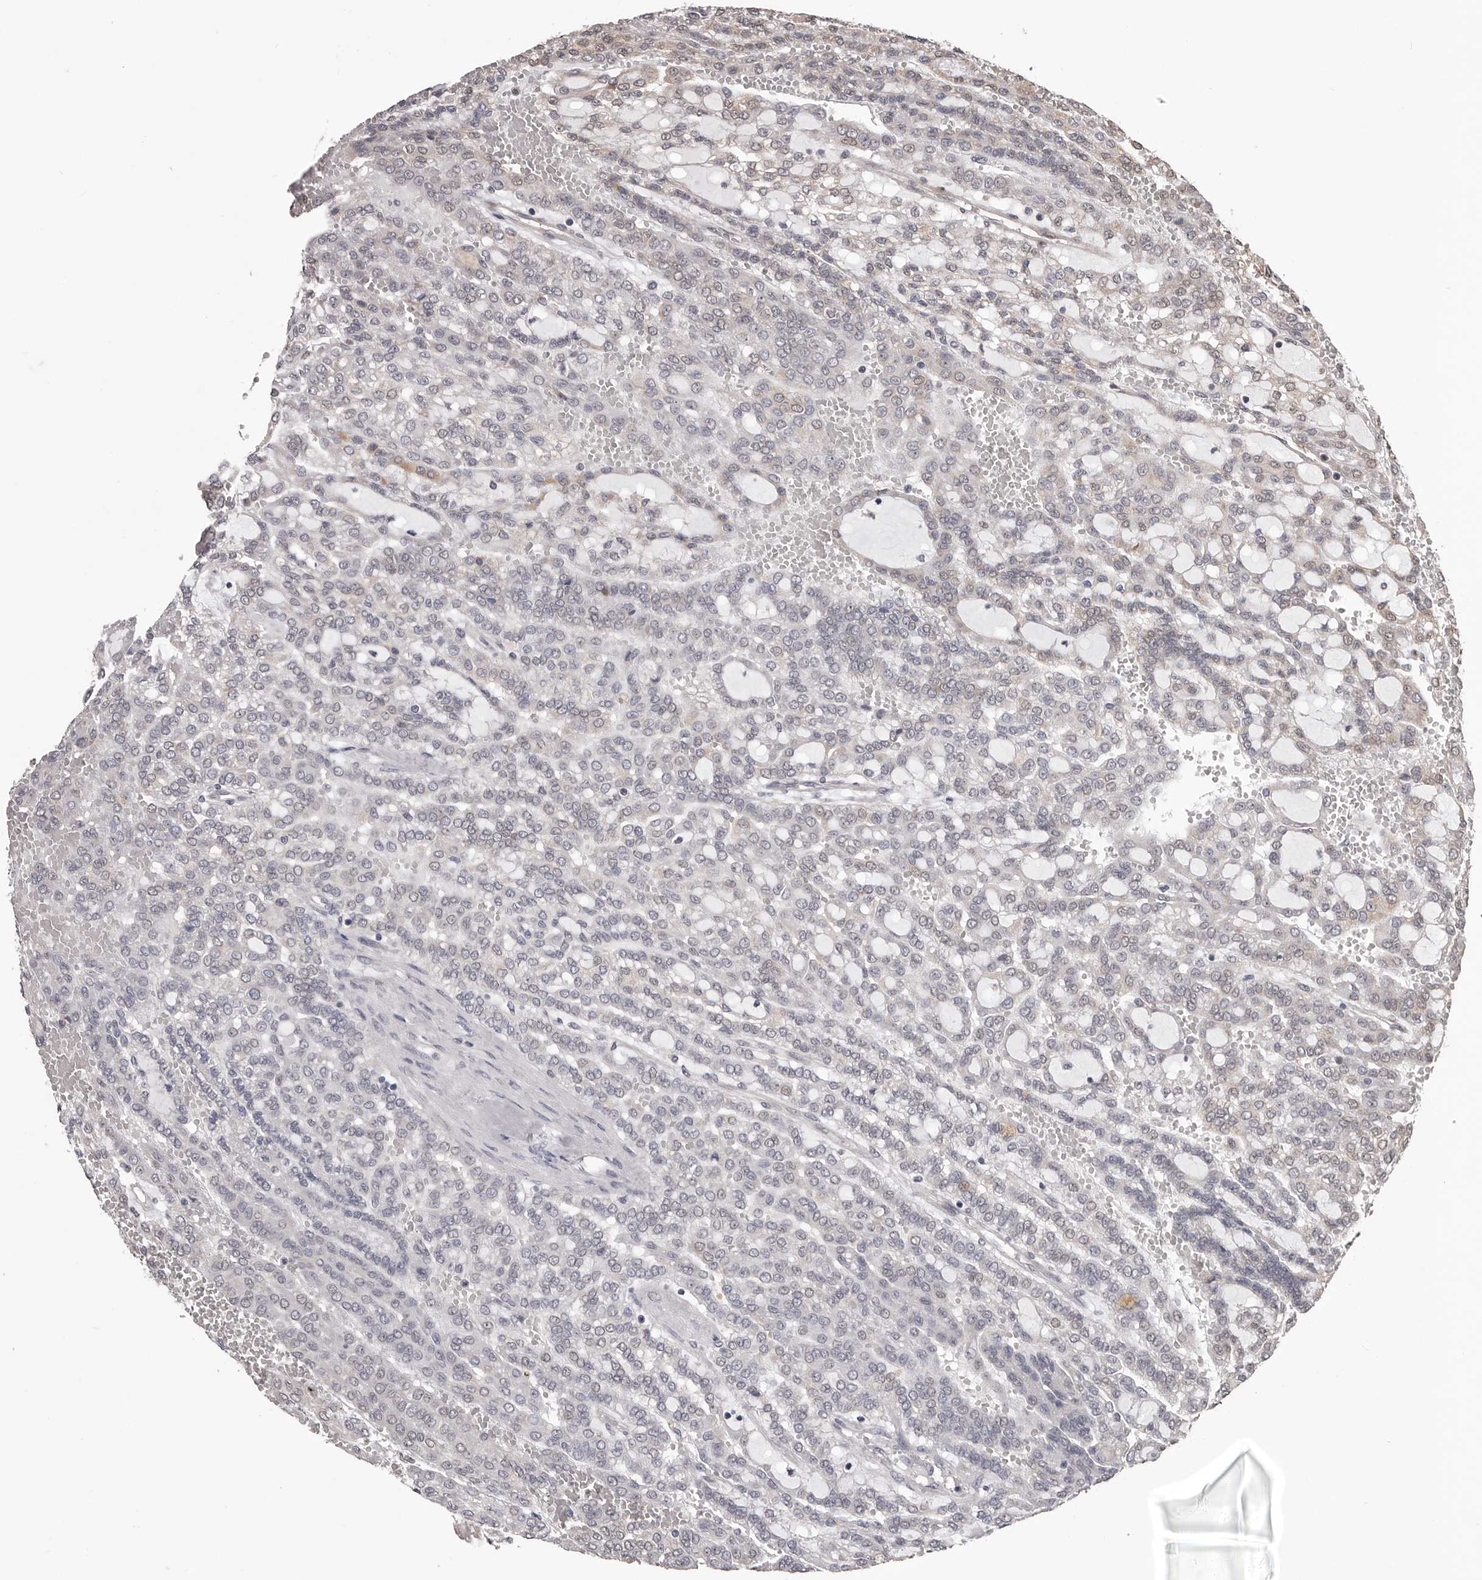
{"staining": {"intensity": "negative", "quantity": "none", "location": "none"}, "tissue": "renal cancer", "cell_type": "Tumor cells", "image_type": "cancer", "snomed": [{"axis": "morphology", "description": "Adenocarcinoma, NOS"}, {"axis": "topography", "description": "Kidney"}], "caption": "DAB (3,3'-diaminobenzidine) immunohistochemical staining of adenocarcinoma (renal) shows no significant positivity in tumor cells. Nuclei are stained in blue.", "gene": "CELF3", "patient": {"sex": "male", "age": 63}}